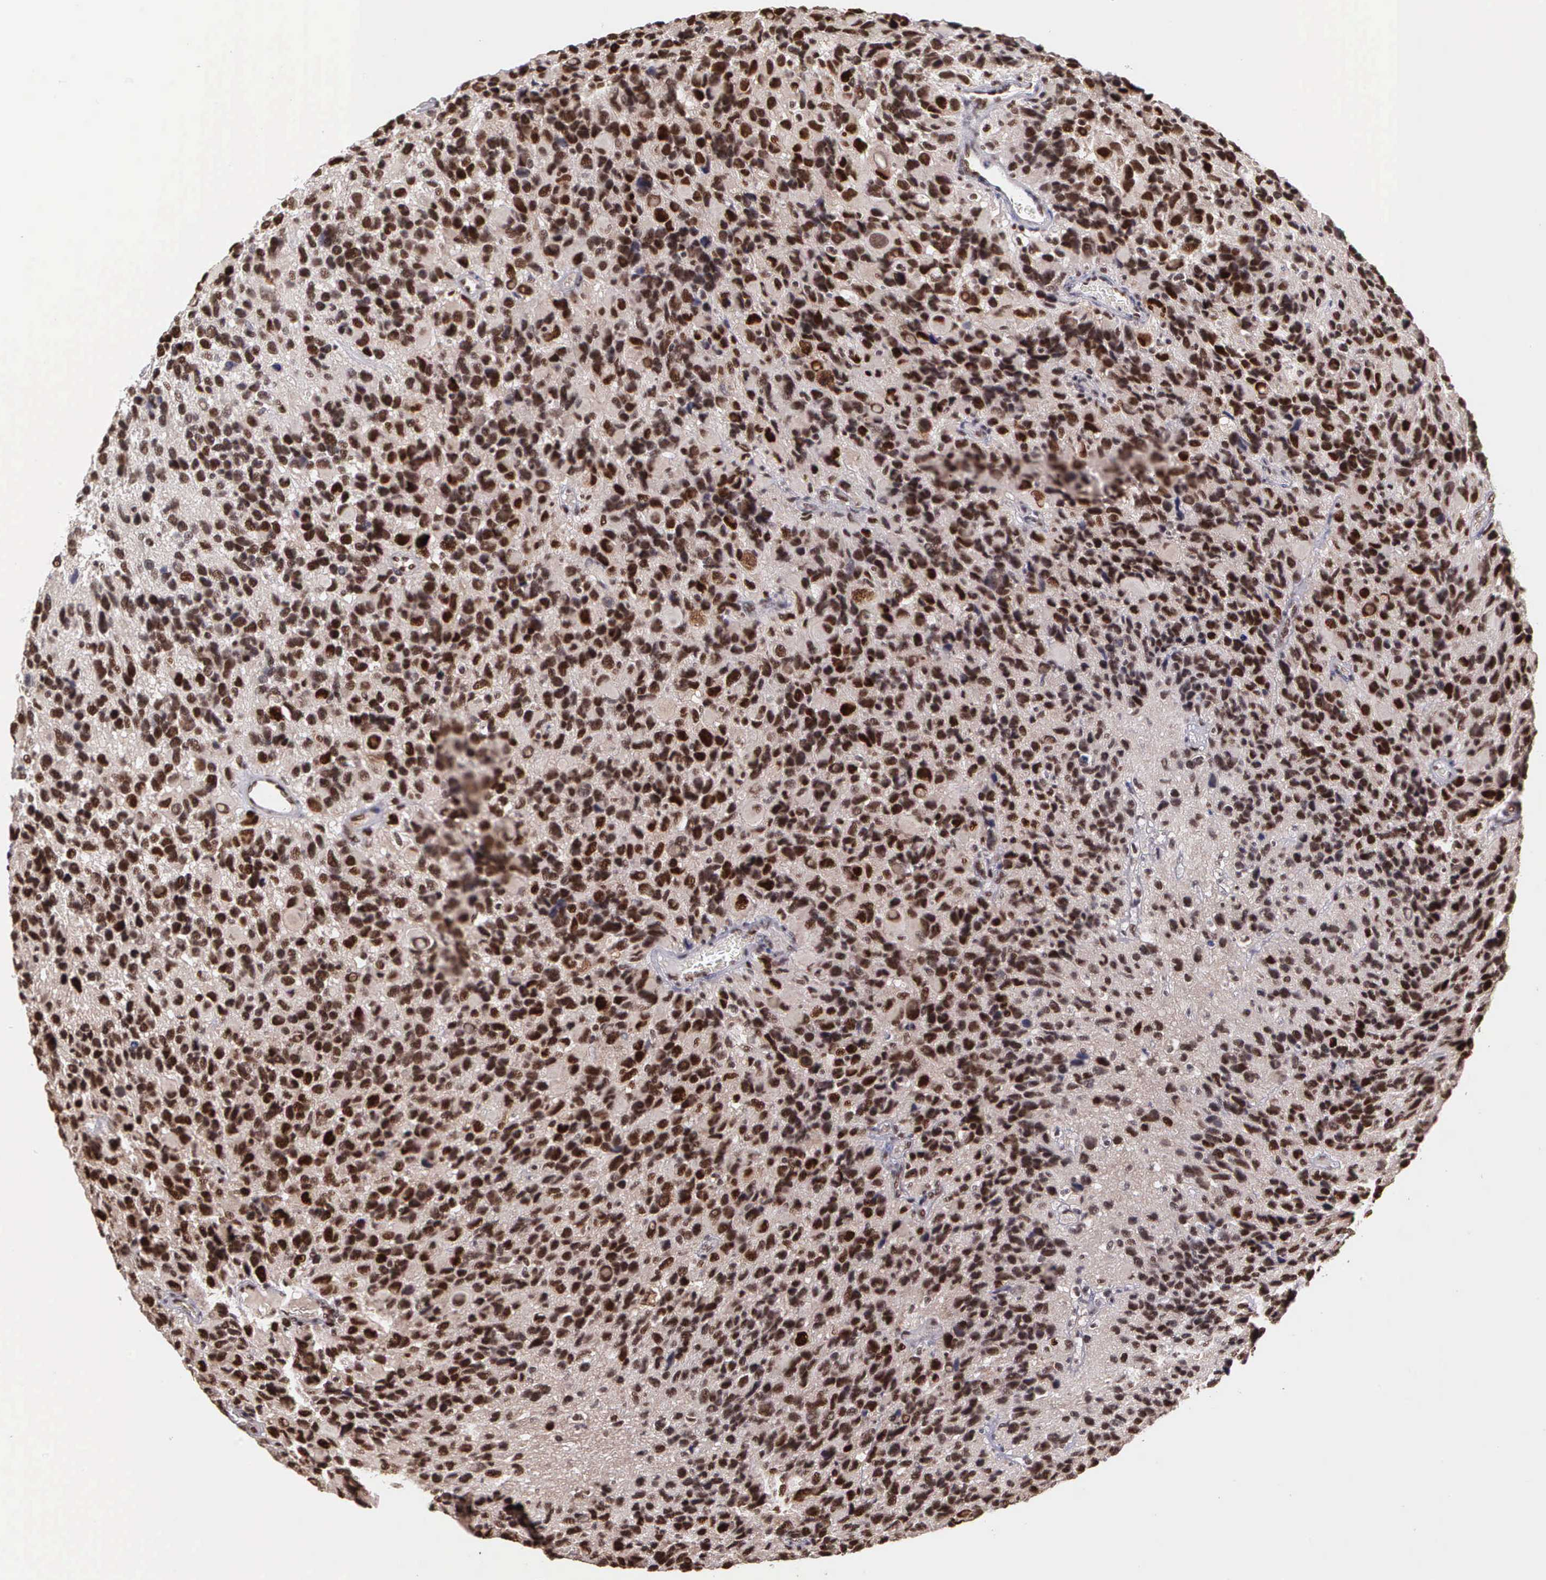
{"staining": {"intensity": "strong", "quantity": ">75%", "location": "cytoplasmic/membranous,nuclear"}, "tissue": "glioma", "cell_type": "Tumor cells", "image_type": "cancer", "snomed": [{"axis": "morphology", "description": "Glioma, malignant, High grade"}, {"axis": "topography", "description": "Brain"}], "caption": "Immunohistochemical staining of human glioma shows high levels of strong cytoplasmic/membranous and nuclear positivity in about >75% of tumor cells.", "gene": "UBR7", "patient": {"sex": "male", "age": 77}}